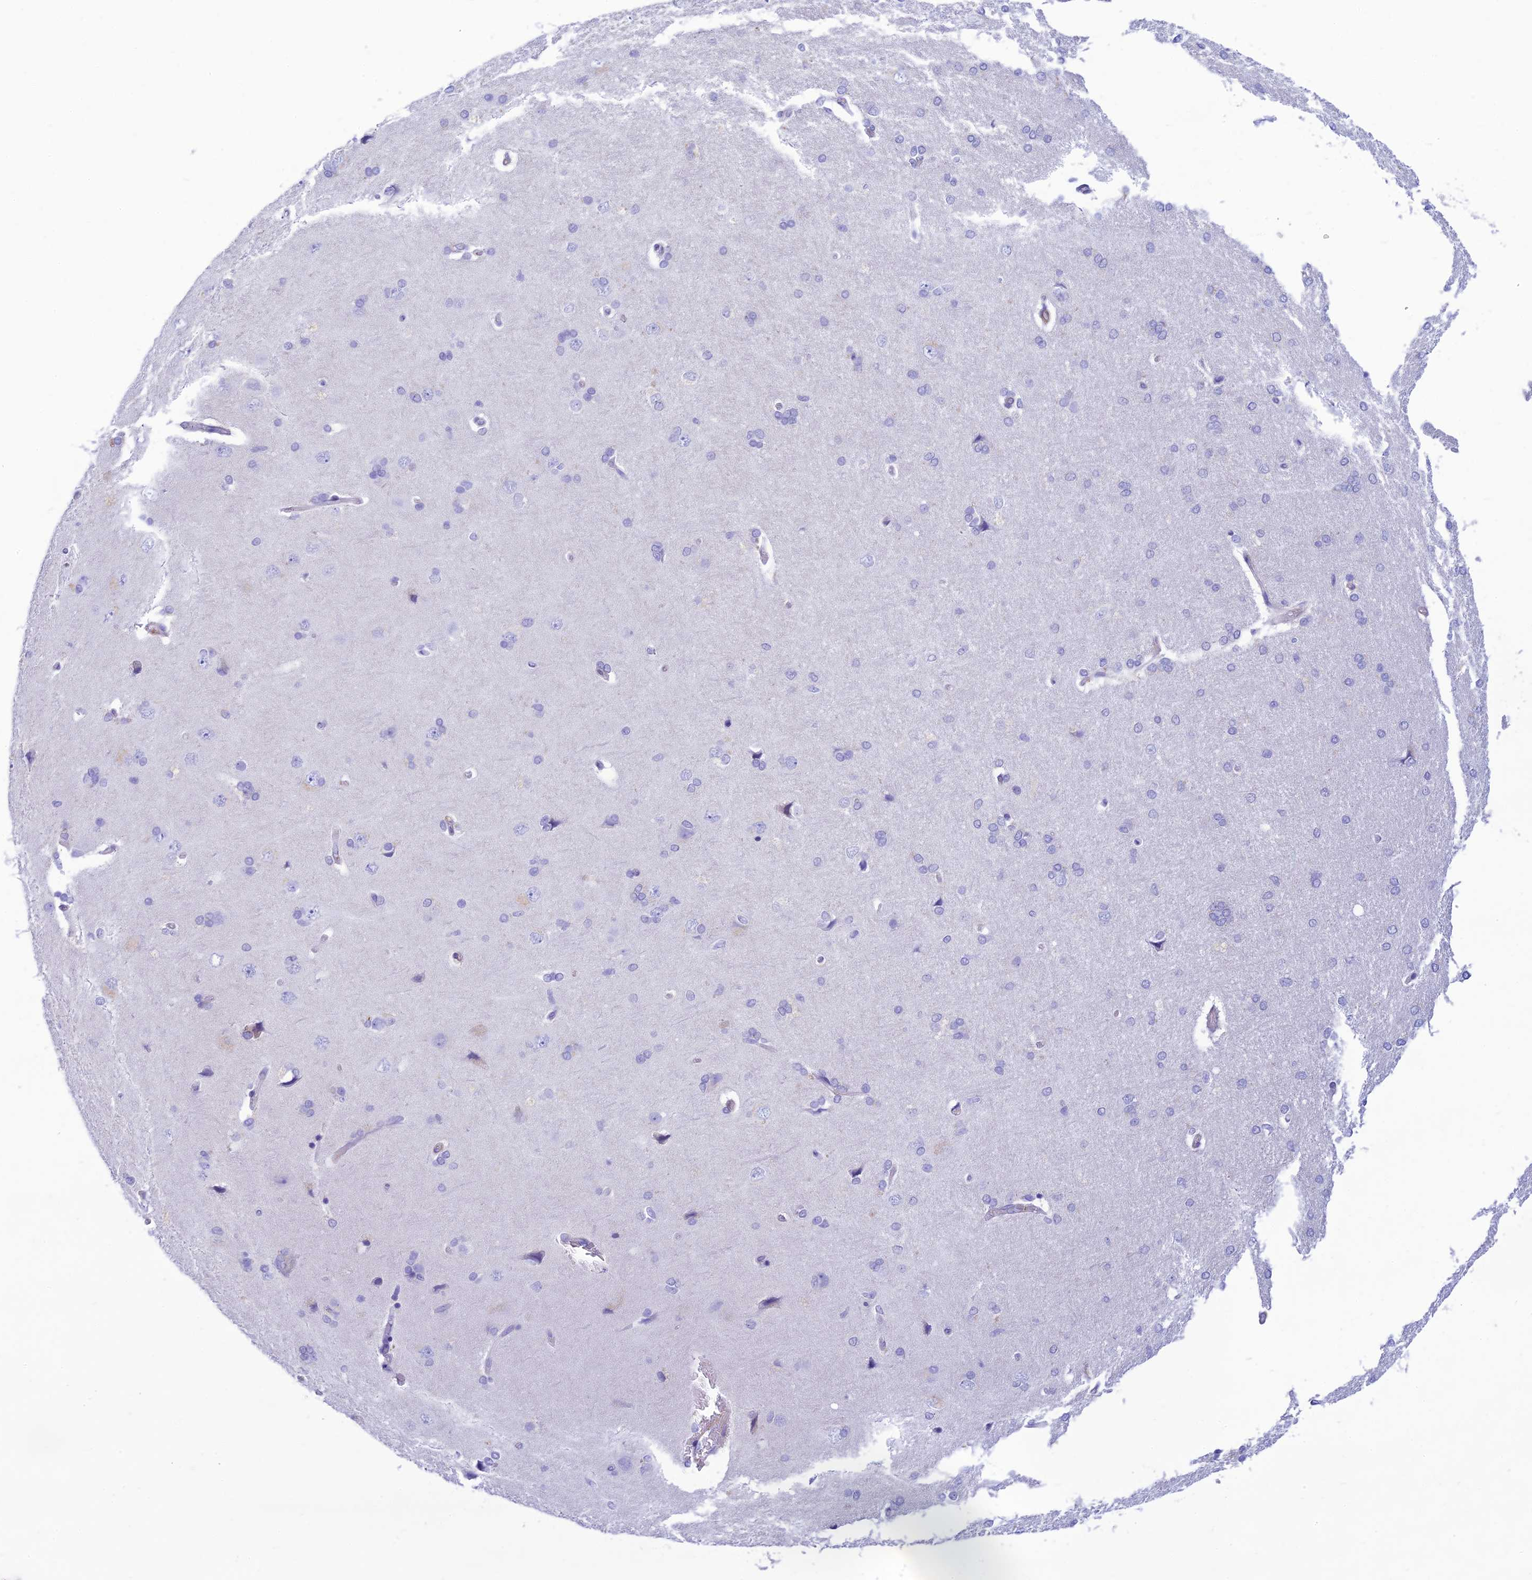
{"staining": {"intensity": "negative", "quantity": "none", "location": "none"}, "tissue": "cerebral cortex", "cell_type": "Endothelial cells", "image_type": "normal", "snomed": [{"axis": "morphology", "description": "Normal tissue, NOS"}, {"axis": "topography", "description": "Cerebral cortex"}], "caption": "The image shows no significant staining in endothelial cells of cerebral cortex.", "gene": "FBXW4", "patient": {"sex": "male", "age": 62}}